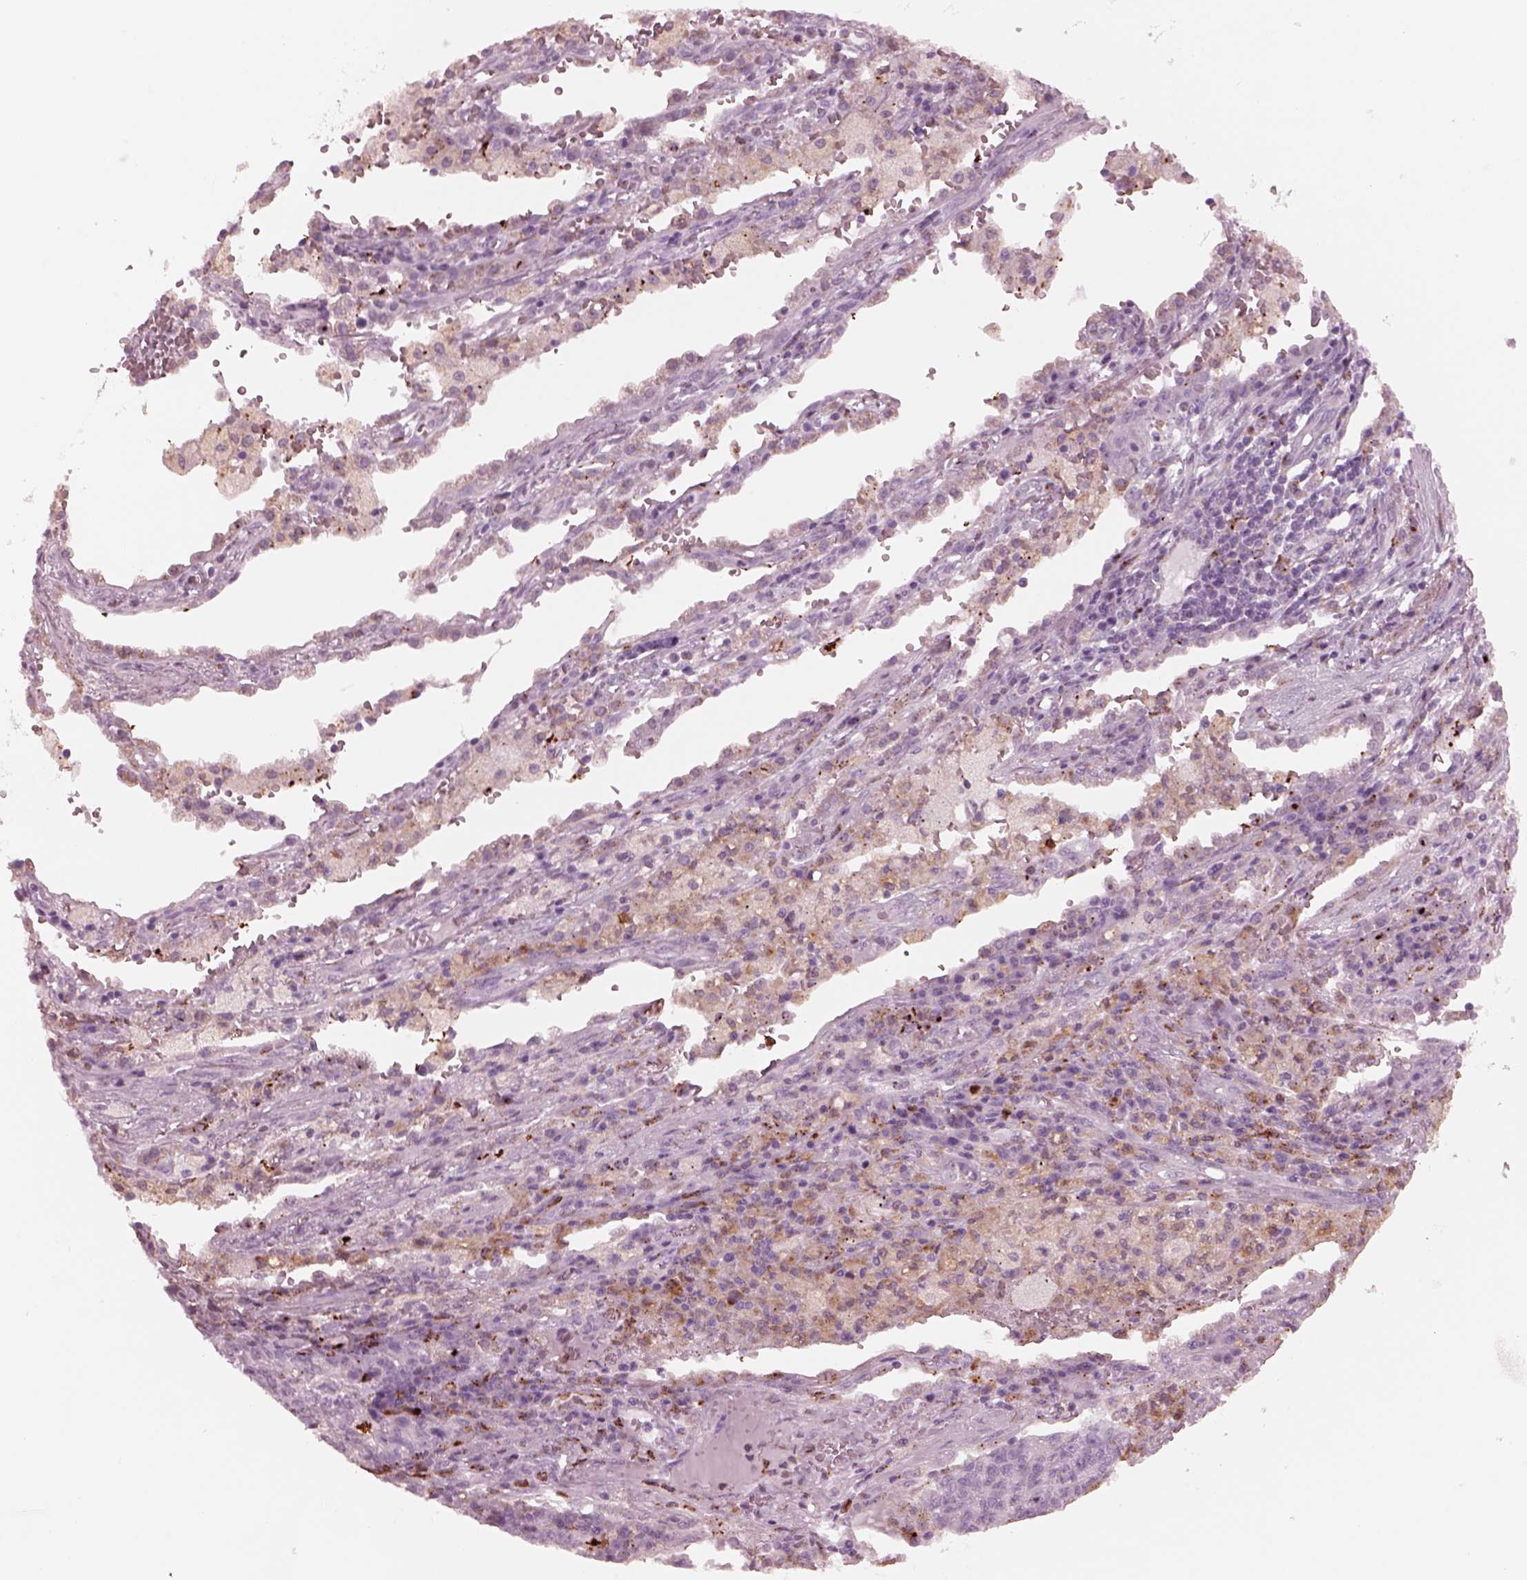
{"staining": {"intensity": "weak", "quantity": "<25%", "location": "cytoplasmic/membranous"}, "tissue": "lung cancer", "cell_type": "Tumor cells", "image_type": "cancer", "snomed": [{"axis": "morphology", "description": "Adenocarcinoma, NOS"}, {"axis": "topography", "description": "Lung"}], "caption": "A histopathology image of lung cancer (adenocarcinoma) stained for a protein reveals no brown staining in tumor cells.", "gene": "SLAMF8", "patient": {"sex": "male", "age": 57}}